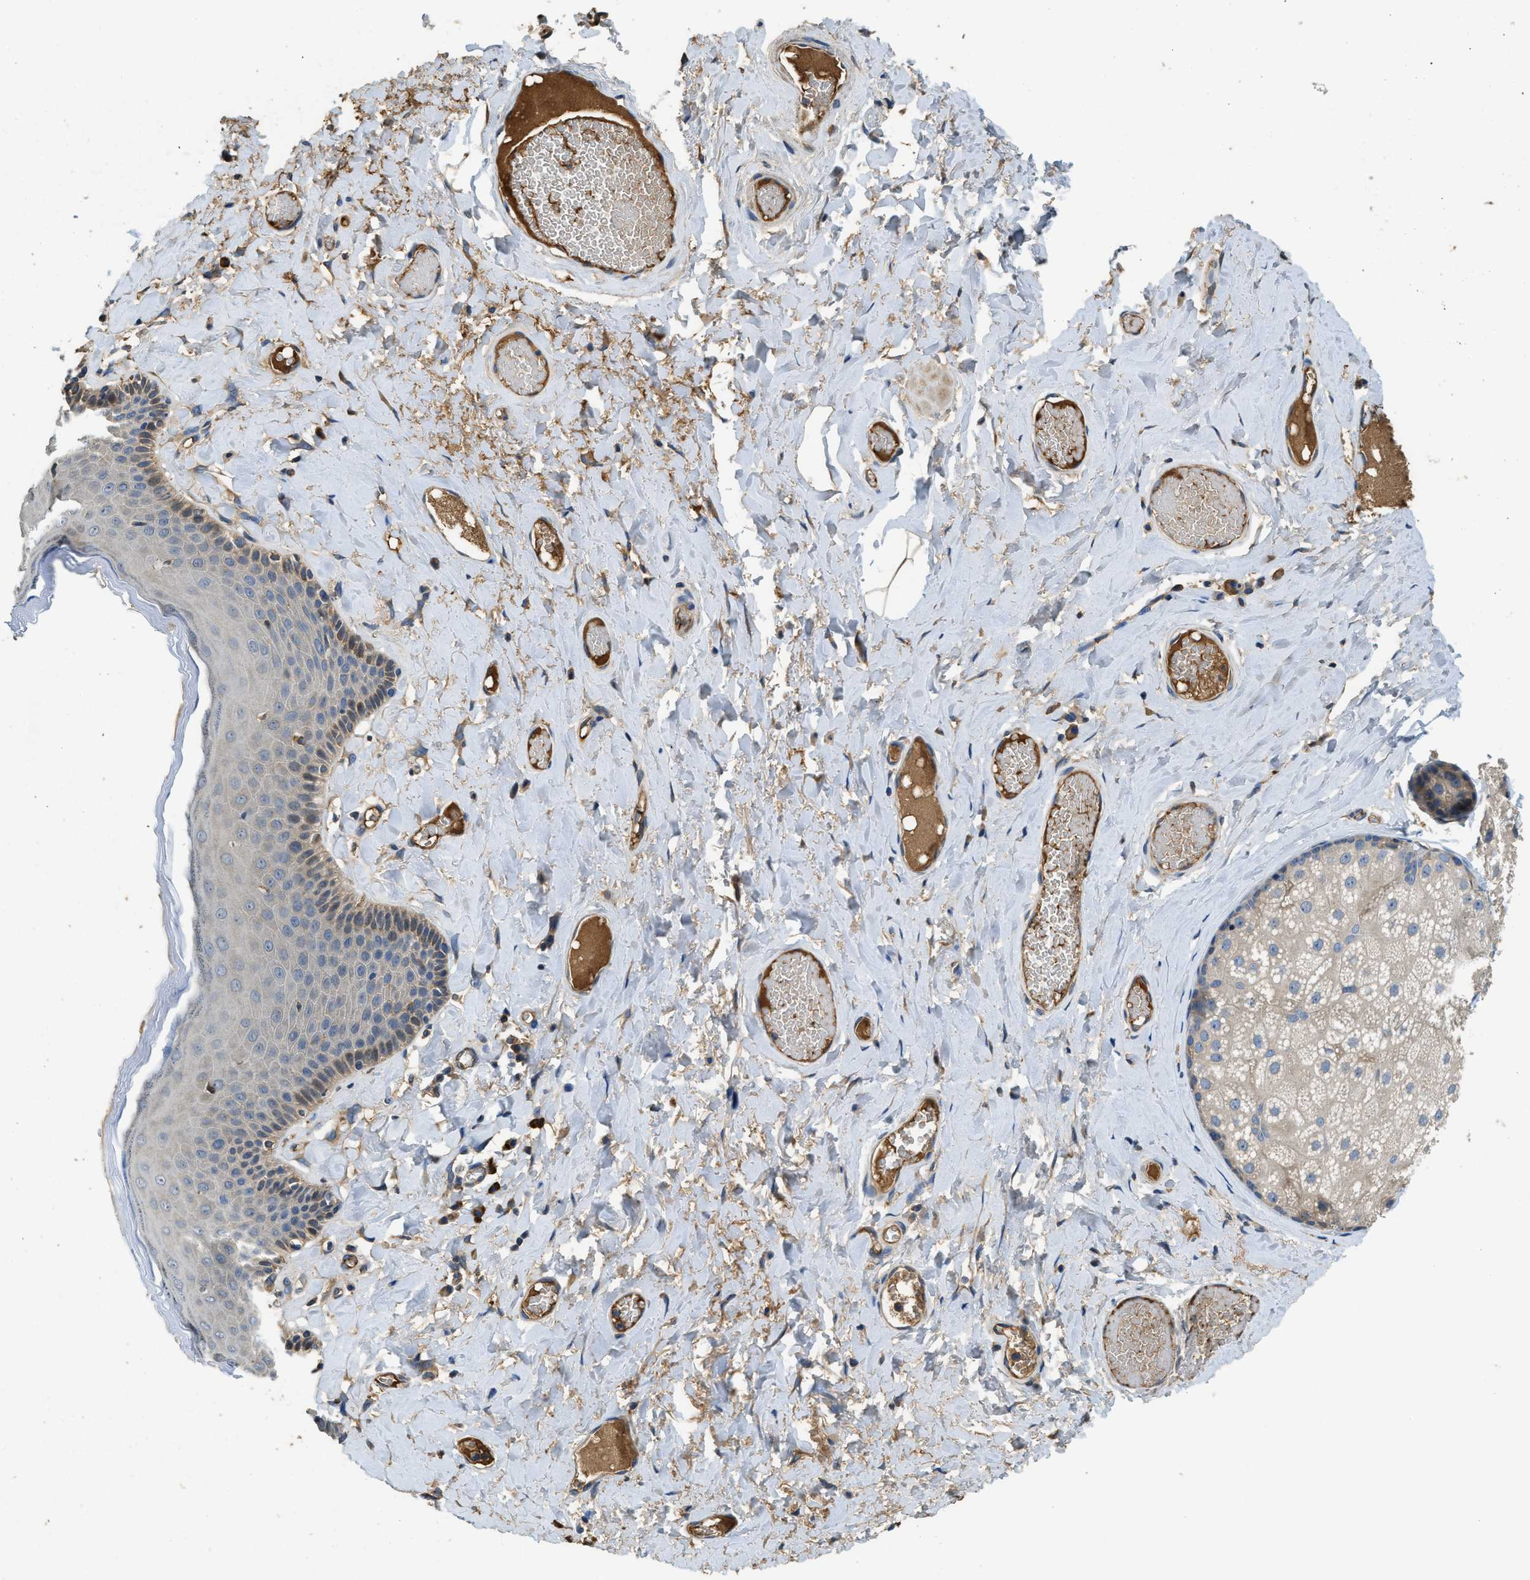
{"staining": {"intensity": "weak", "quantity": "<25%", "location": "cytoplasmic/membranous"}, "tissue": "skin", "cell_type": "Epidermal cells", "image_type": "normal", "snomed": [{"axis": "morphology", "description": "Normal tissue, NOS"}, {"axis": "topography", "description": "Anal"}], "caption": "Immunohistochemistry photomicrograph of normal skin: human skin stained with DAB shows no significant protein staining in epidermal cells. Nuclei are stained in blue.", "gene": "RIPK2", "patient": {"sex": "male", "age": 69}}